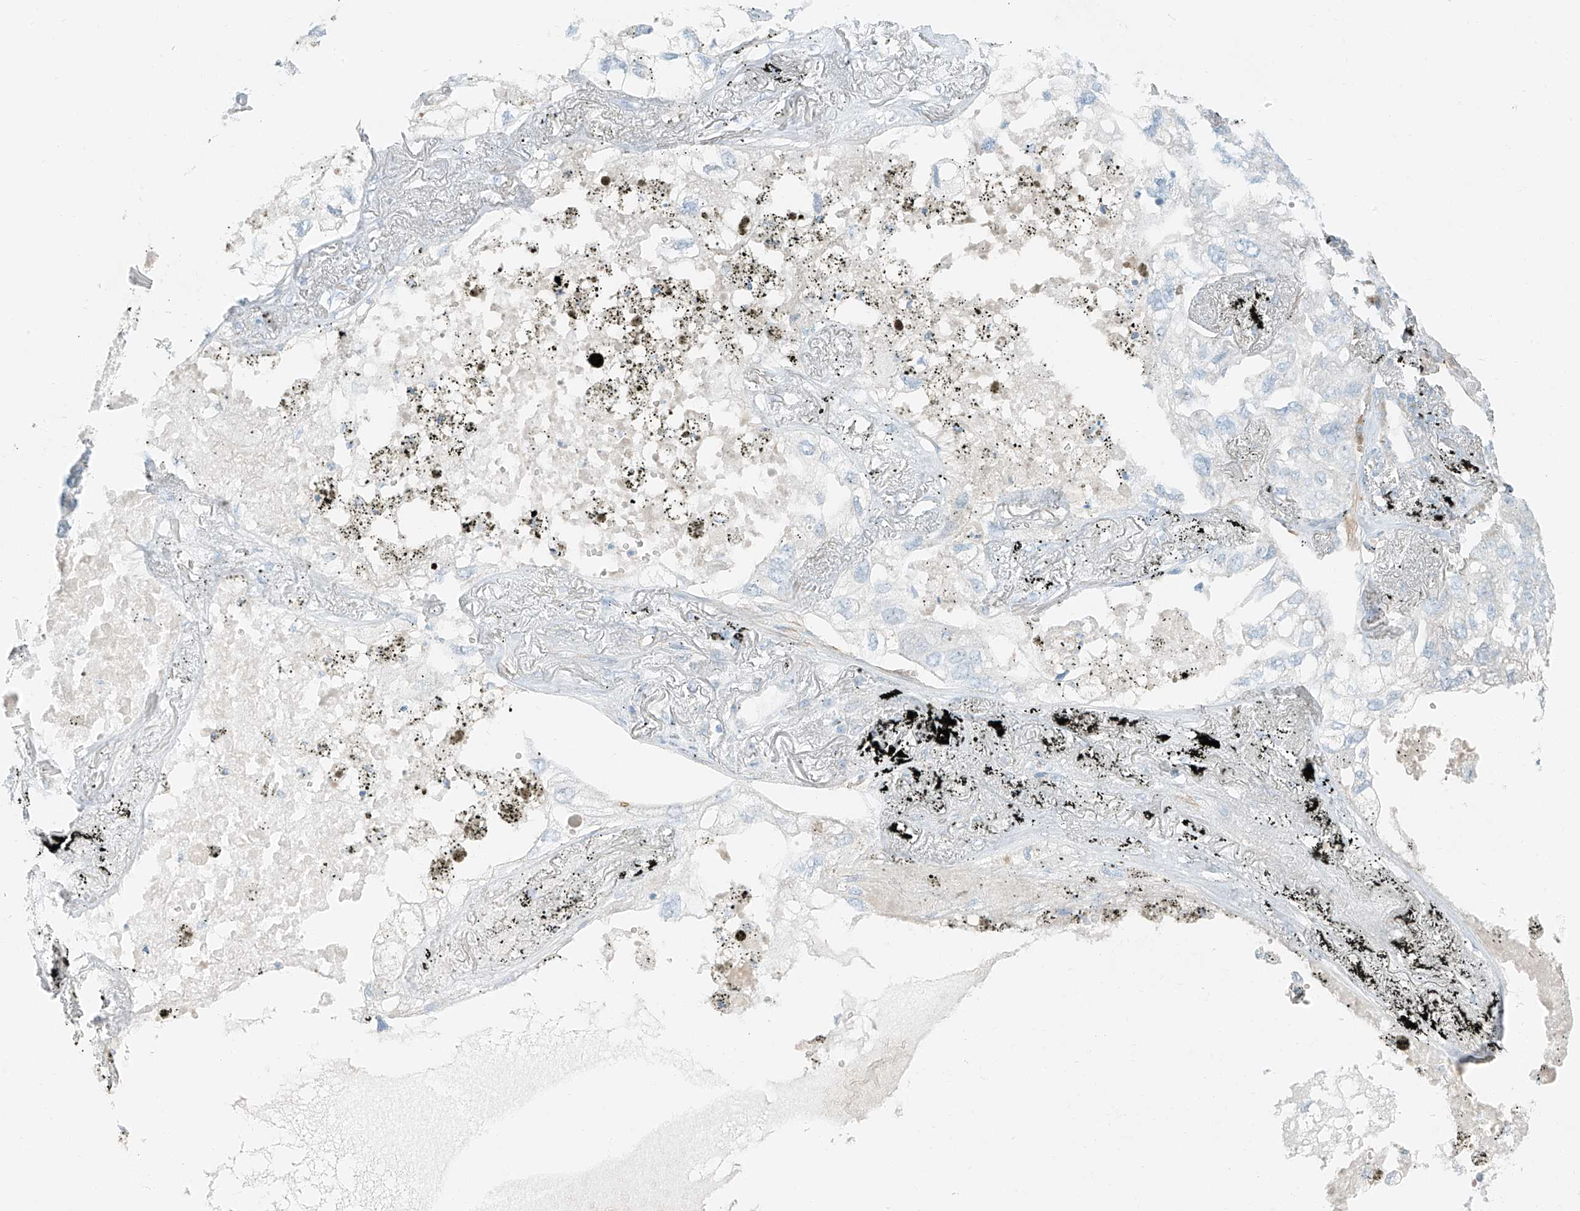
{"staining": {"intensity": "negative", "quantity": "none", "location": "none"}, "tissue": "lung cancer", "cell_type": "Tumor cells", "image_type": "cancer", "snomed": [{"axis": "morphology", "description": "Adenocarcinoma, NOS"}, {"axis": "topography", "description": "Lung"}], "caption": "Adenocarcinoma (lung) stained for a protein using IHC displays no expression tumor cells.", "gene": "SMCP", "patient": {"sex": "male", "age": 65}}